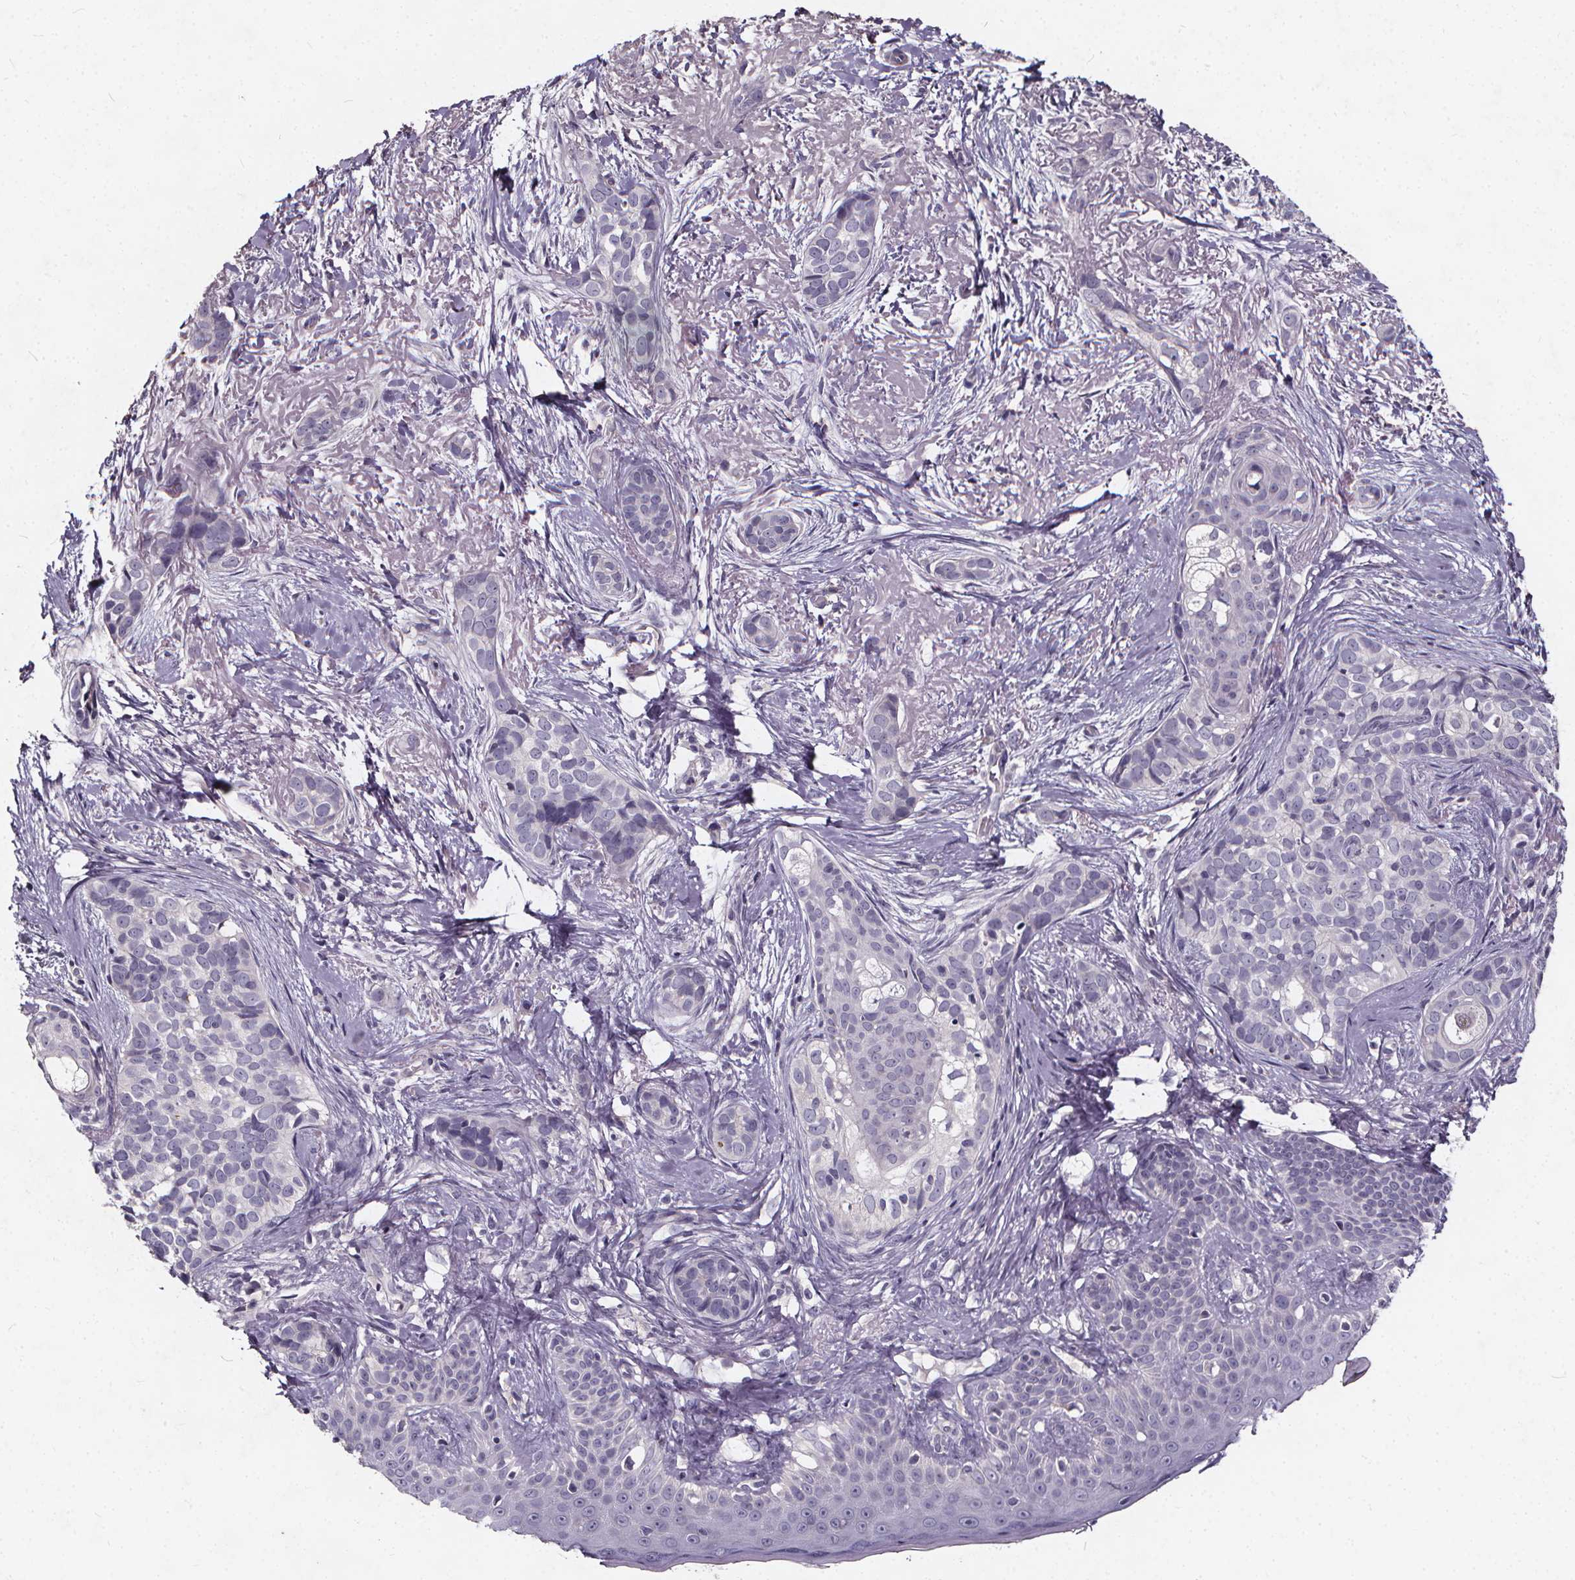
{"staining": {"intensity": "negative", "quantity": "none", "location": "none"}, "tissue": "skin cancer", "cell_type": "Tumor cells", "image_type": "cancer", "snomed": [{"axis": "morphology", "description": "Basal cell carcinoma"}, {"axis": "topography", "description": "Skin"}], "caption": "Basal cell carcinoma (skin) was stained to show a protein in brown. There is no significant staining in tumor cells.", "gene": "TSPAN14", "patient": {"sex": "male", "age": 87}}